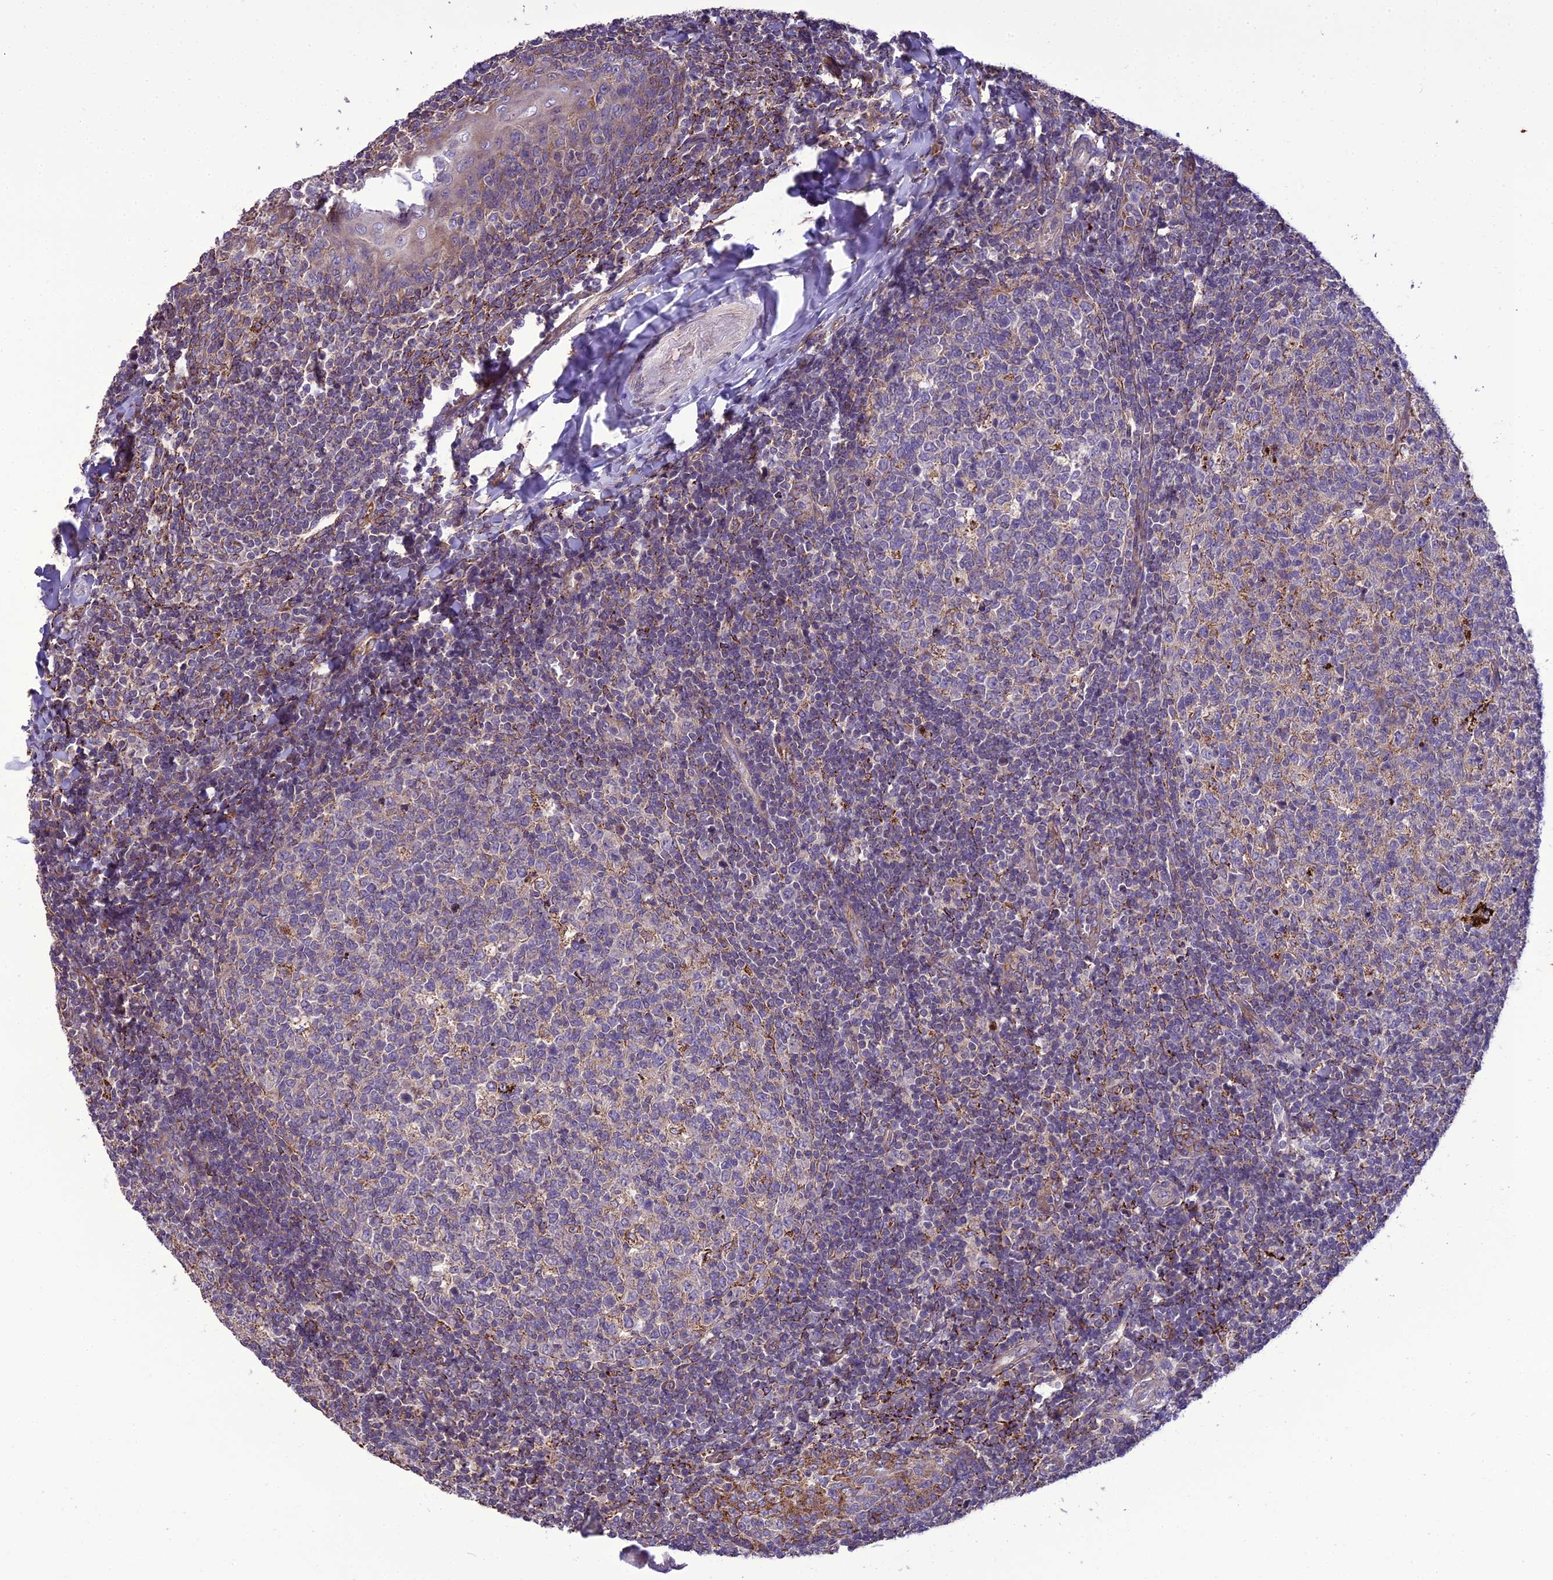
{"staining": {"intensity": "negative", "quantity": "none", "location": "none"}, "tissue": "tonsil", "cell_type": "Germinal center cells", "image_type": "normal", "snomed": [{"axis": "morphology", "description": "Normal tissue, NOS"}, {"axis": "topography", "description": "Tonsil"}], "caption": "This is a image of immunohistochemistry (IHC) staining of unremarkable tonsil, which shows no expression in germinal center cells.", "gene": "ENSG00000260272", "patient": {"sex": "female", "age": 19}}